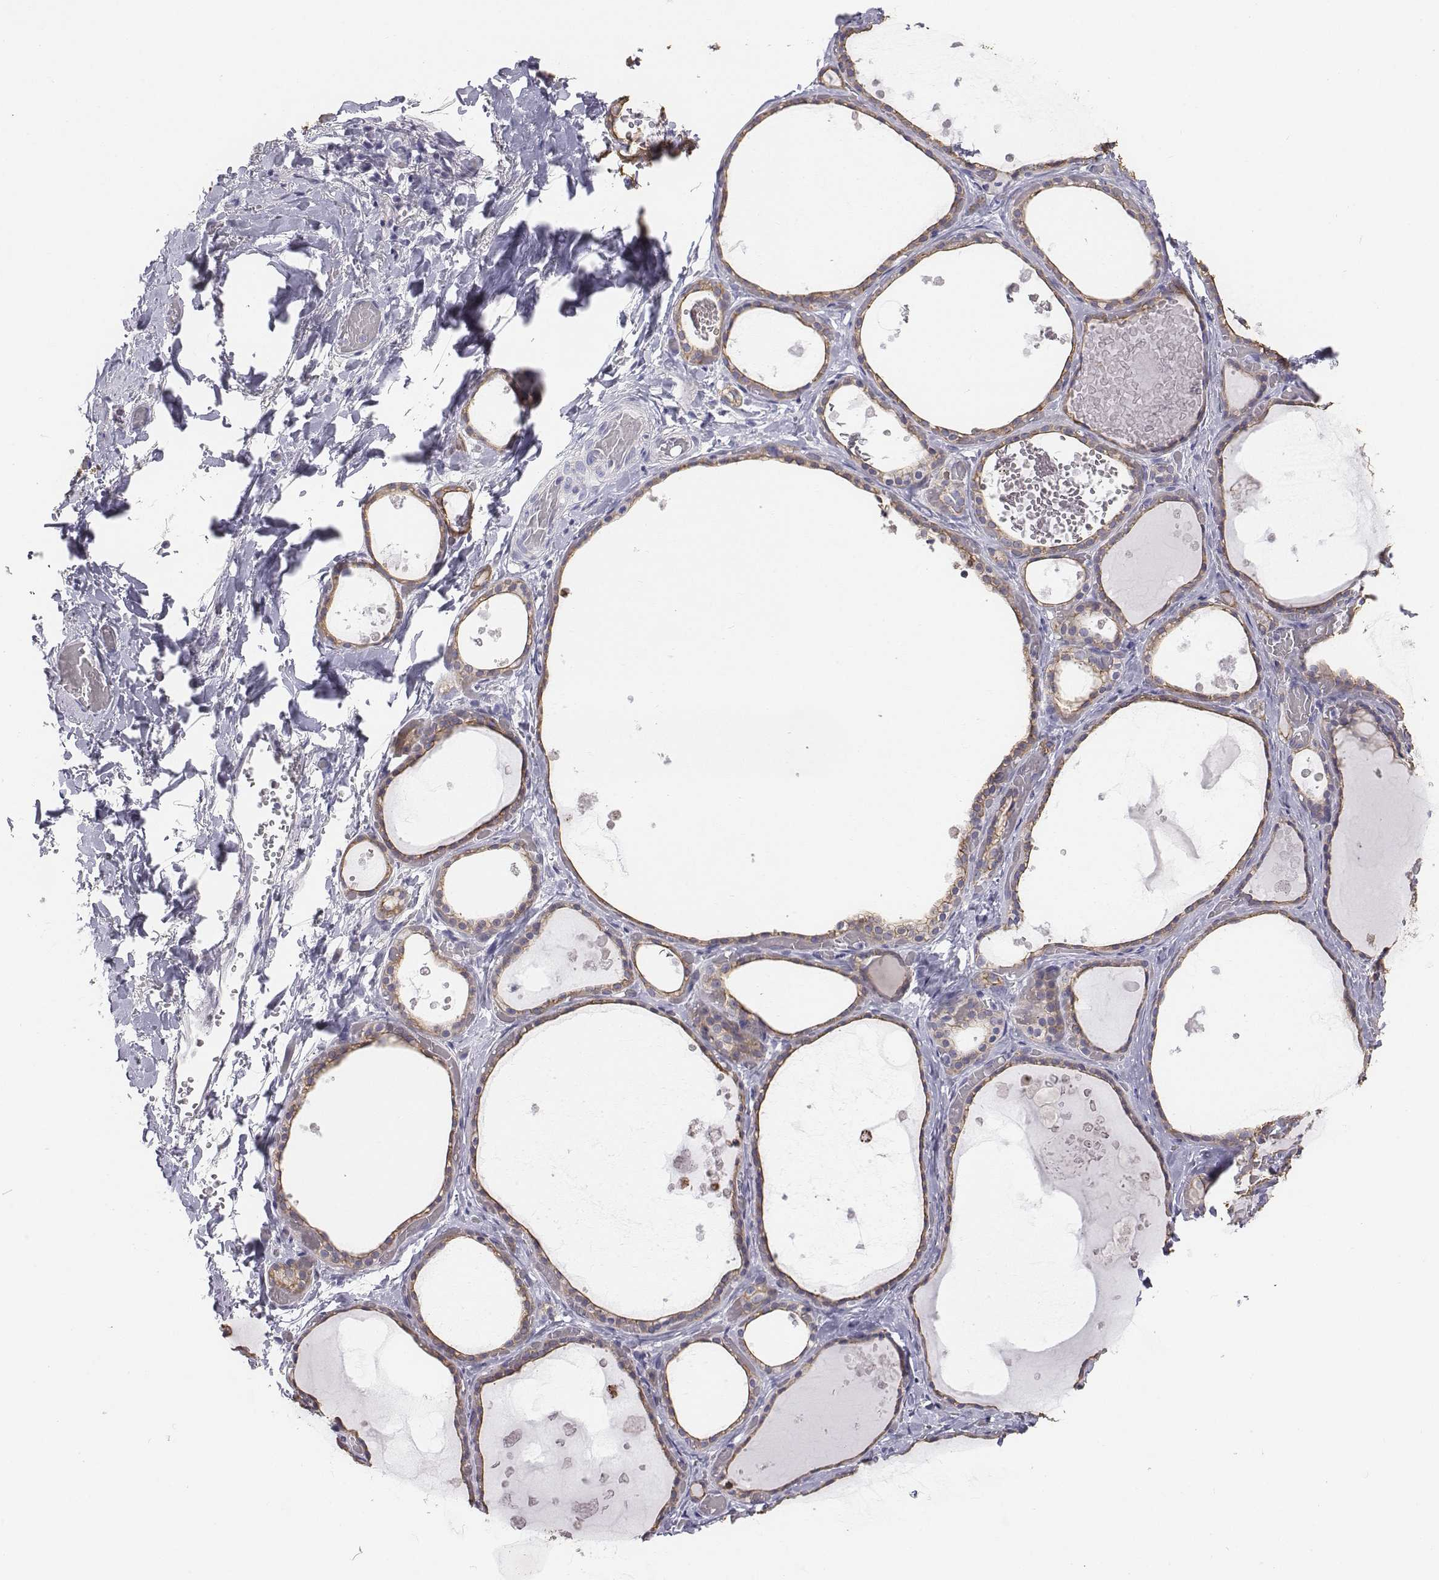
{"staining": {"intensity": "weak", "quantity": "25%-75%", "location": "cytoplasmic/membranous"}, "tissue": "thyroid gland", "cell_type": "Glandular cells", "image_type": "normal", "snomed": [{"axis": "morphology", "description": "Normal tissue, NOS"}, {"axis": "topography", "description": "Thyroid gland"}], "caption": "Immunohistochemical staining of normal thyroid gland shows weak cytoplasmic/membranous protein staining in approximately 25%-75% of glandular cells. Using DAB (3,3'-diaminobenzidine) (brown) and hematoxylin (blue) stains, captured at high magnification using brightfield microscopy.", "gene": "CHST14", "patient": {"sex": "female", "age": 56}}